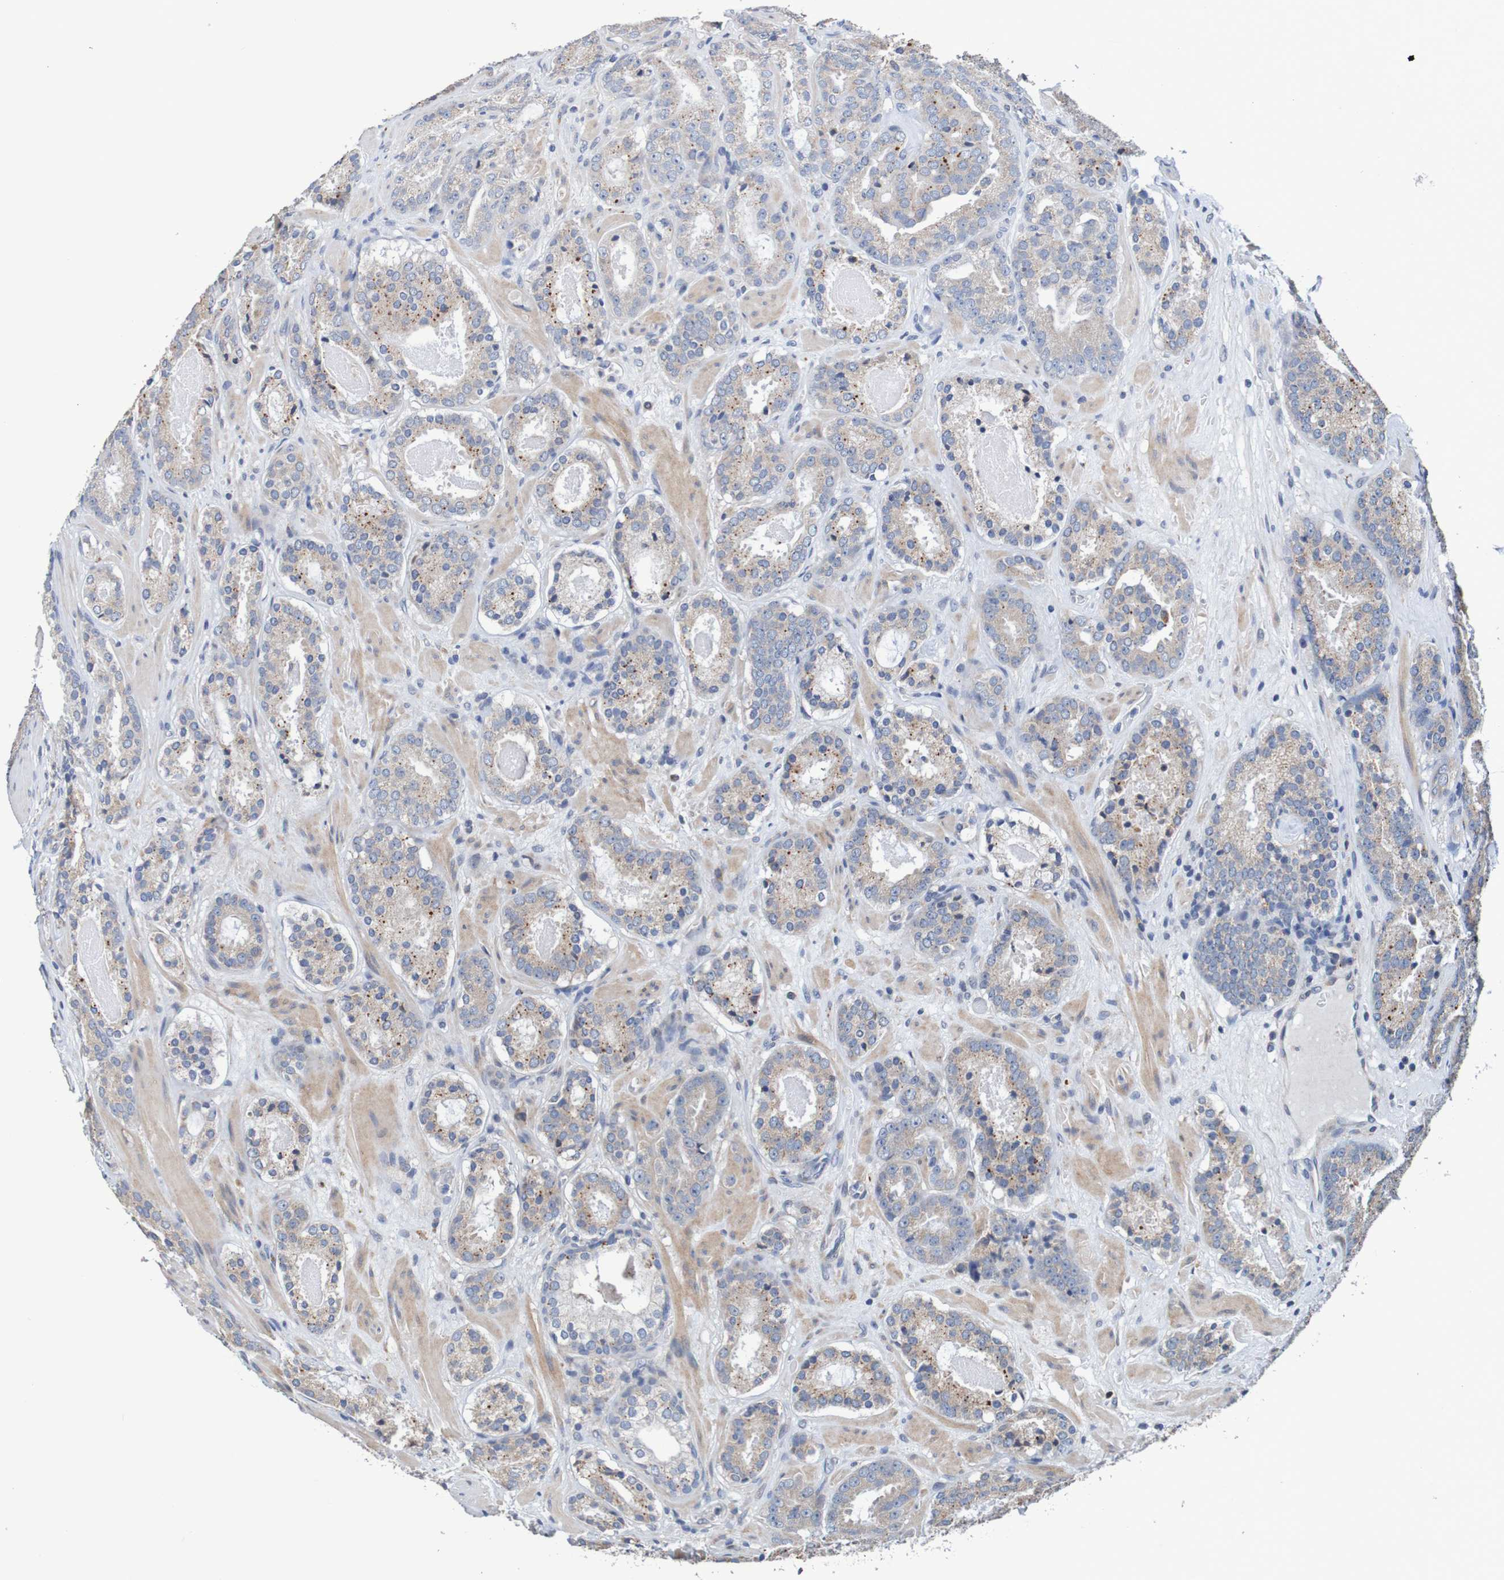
{"staining": {"intensity": "moderate", "quantity": ">75%", "location": "cytoplasmic/membranous"}, "tissue": "prostate cancer", "cell_type": "Tumor cells", "image_type": "cancer", "snomed": [{"axis": "morphology", "description": "Adenocarcinoma, Low grade"}, {"axis": "topography", "description": "Prostate"}], "caption": "Protein expression analysis of prostate cancer displays moderate cytoplasmic/membranous positivity in about >75% of tumor cells.", "gene": "FIBP", "patient": {"sex": "male", "age": 69}}